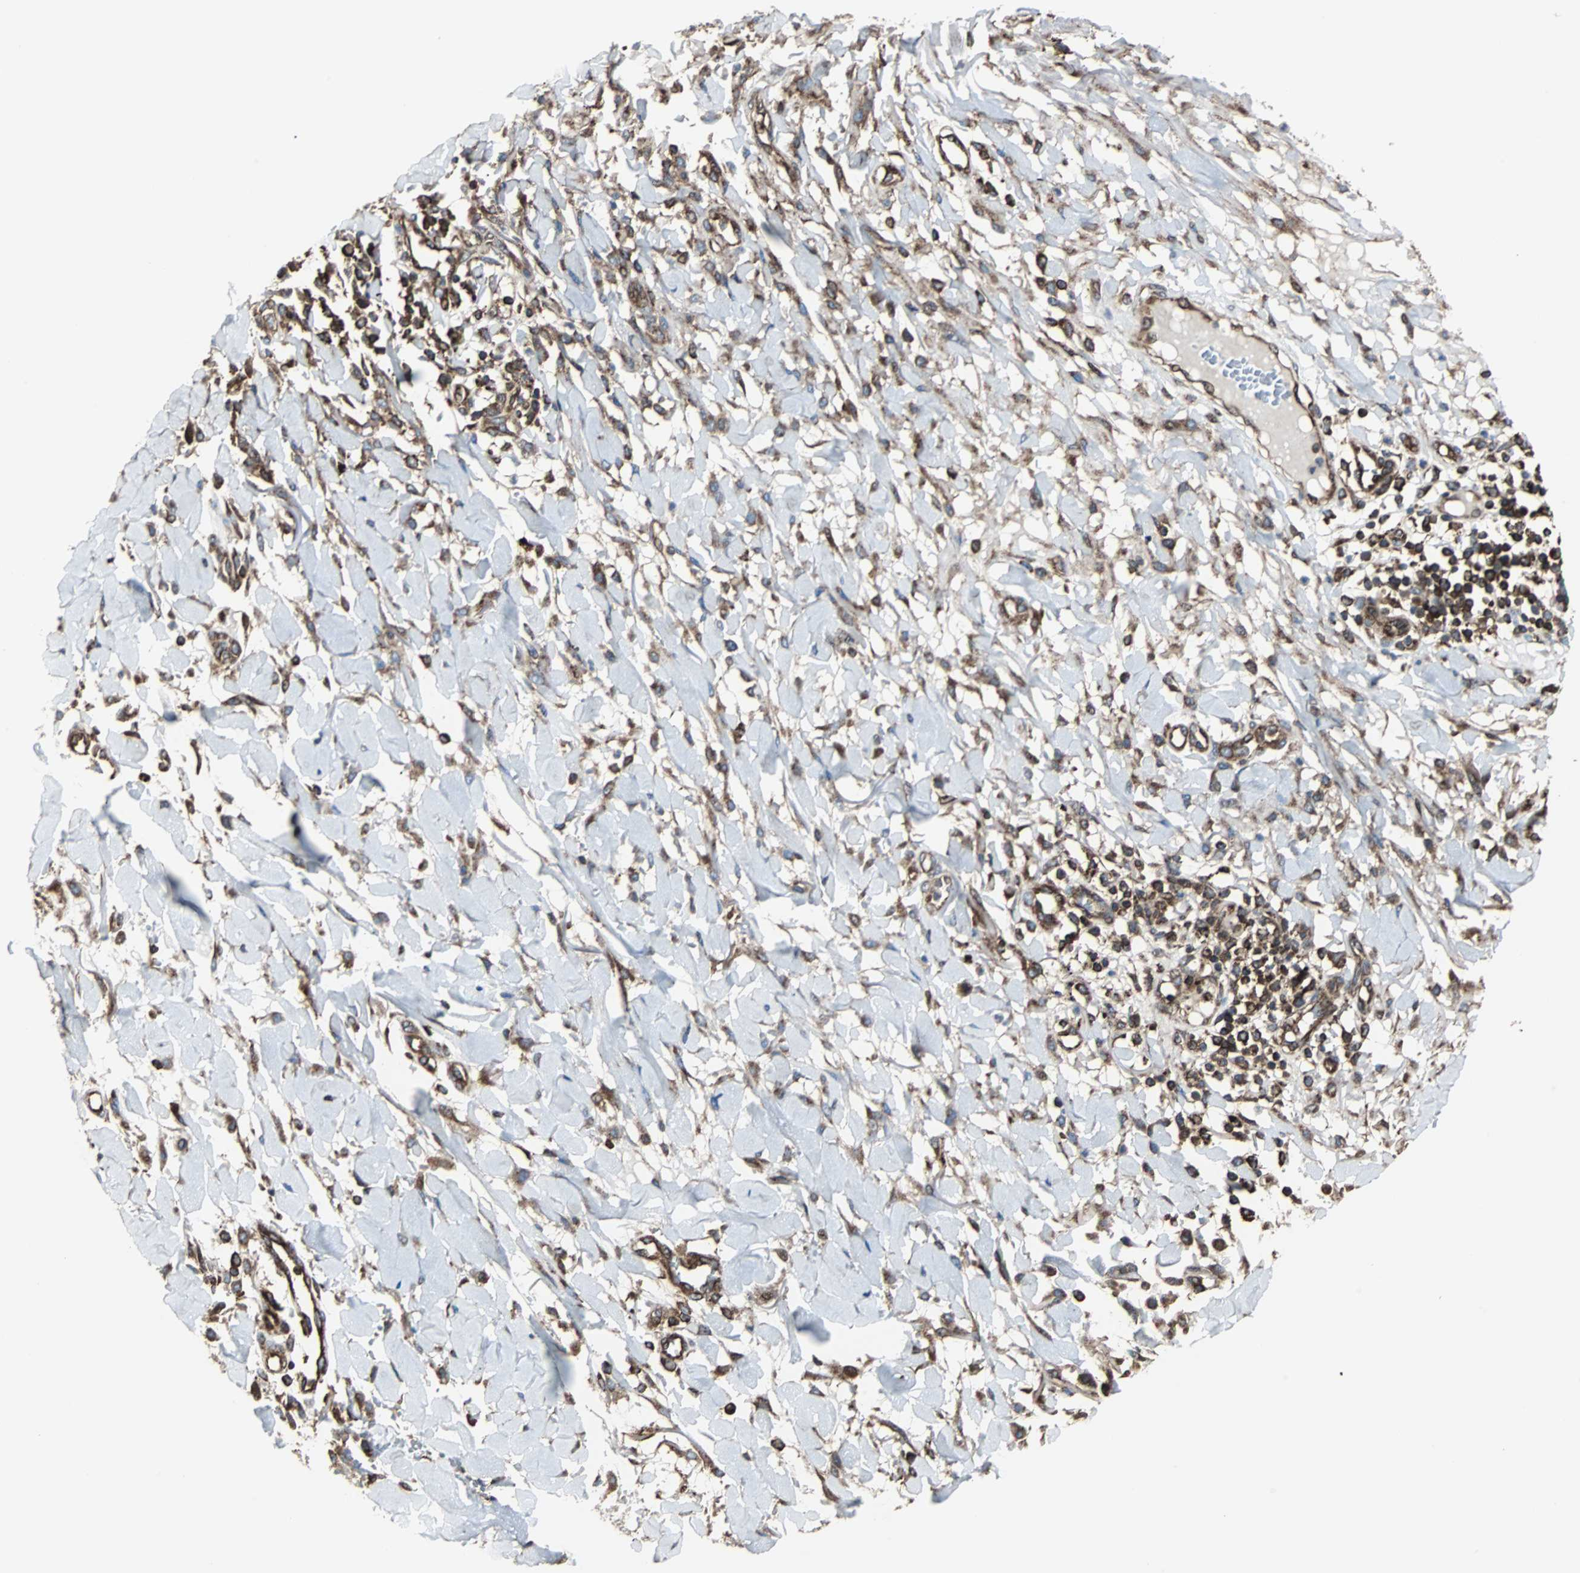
{"staining": {"intensity": "moderate", "quantity": ">75%", "location": "cytoplasmic/membranous"}, "tissue": "skin cancer", "cell_type": "Tumor cells", "image_type": "cancer", "snomed": [{"axis": "morphology", "description": "Squamous cell carcinoma, NOS"}, {"axis": "topography", "description": "Skin"}], "caption": "Squamous cell carcinoma (skin) stained with DAB immunohistochemistry (IHC) exhibits medium levels of moderate cytoplasmic/membranous expression in about >75% of tumor cells.", "gene": "RELA", "patient": {"sex": "female", "age": 78}}